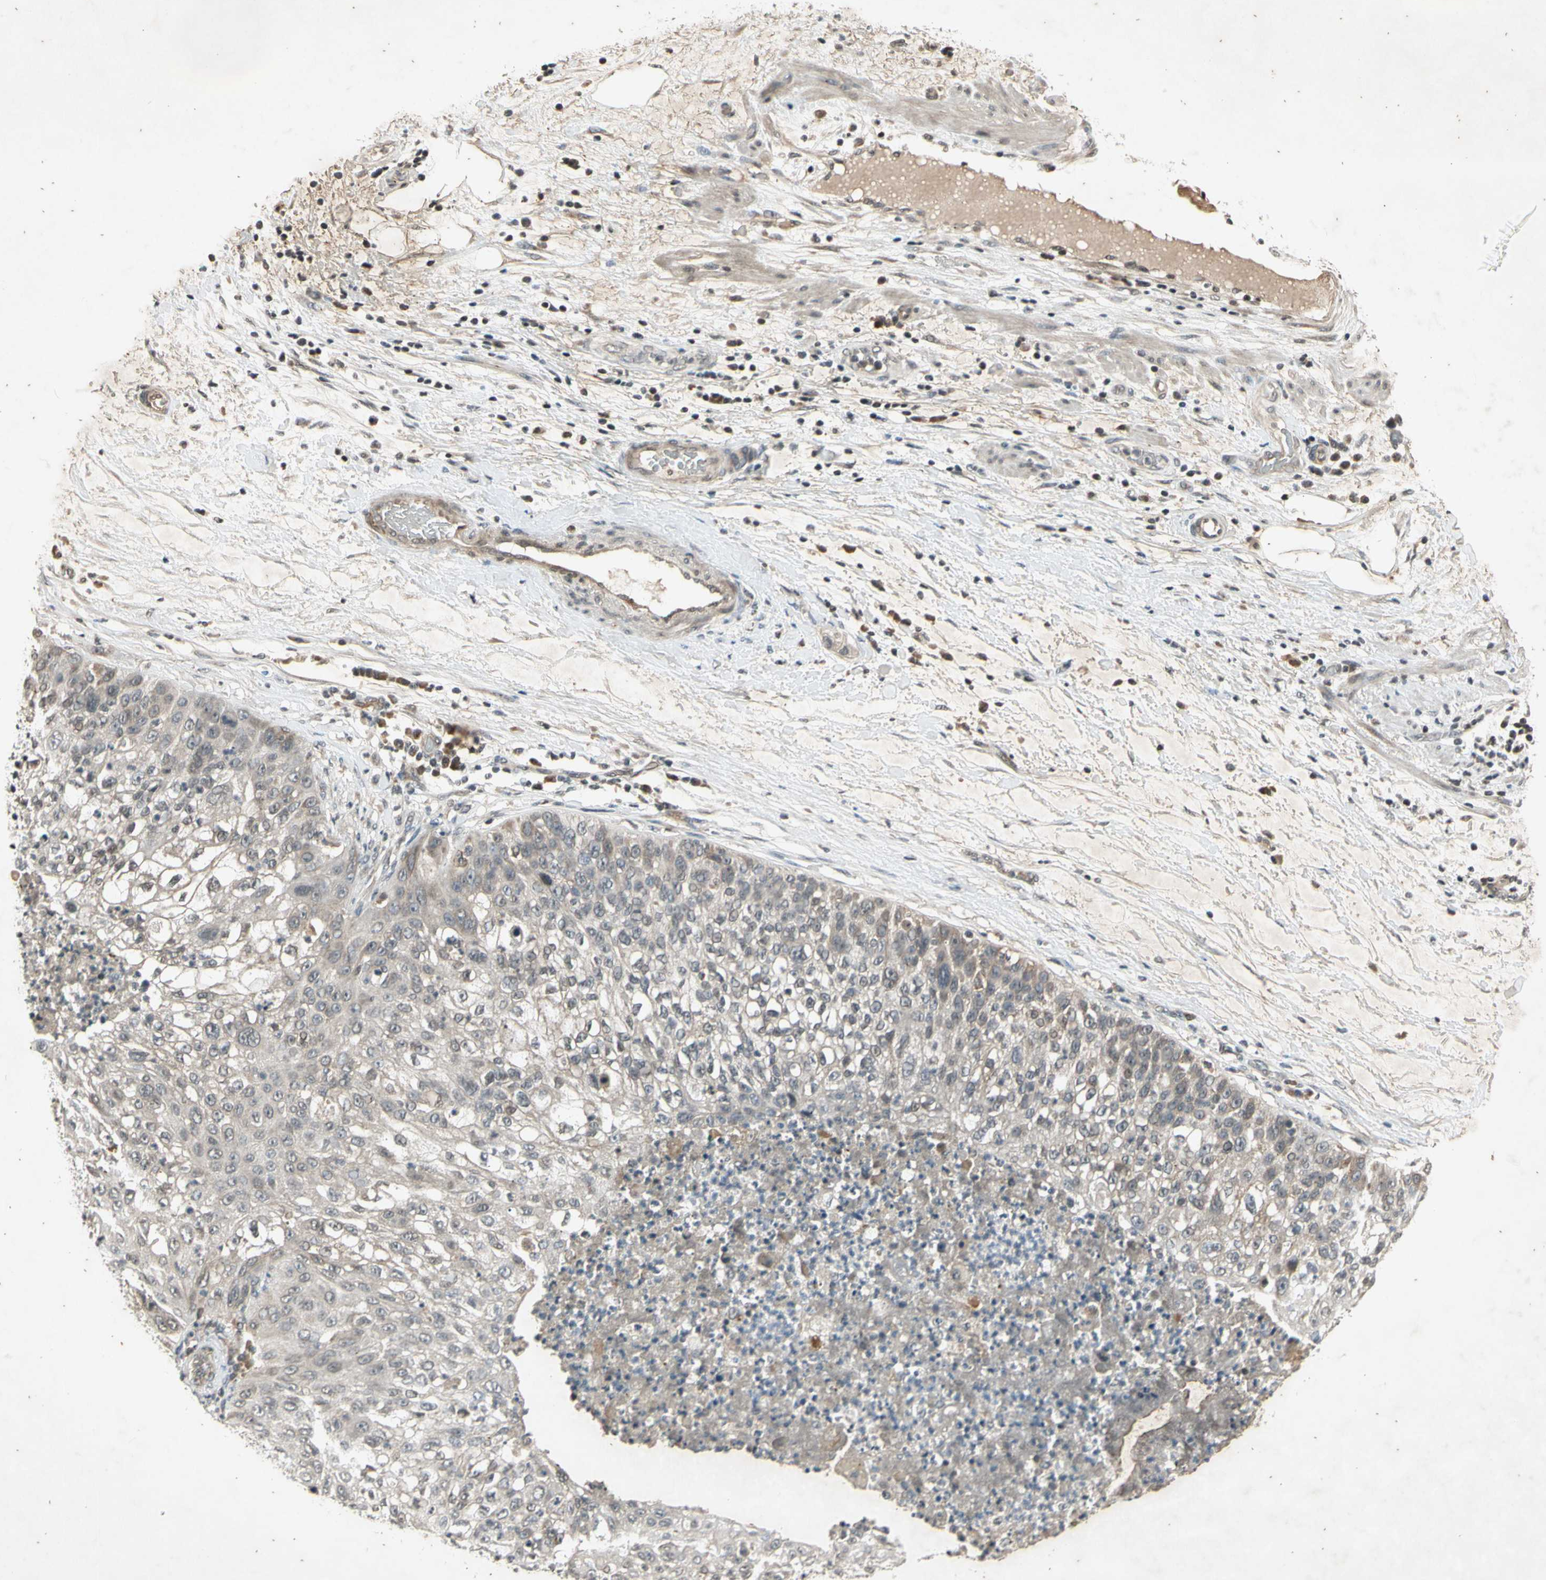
{"staining": {"intensity": "weak", "quantity": "25%-75%", "location": "cytoplasmic/membranous"}, "tissue": "lung cancer", "cell_type": "Tumor cells", "image_type": "cancer", "snomed": [{"axis": "morphology", "description": "Inflammation, NOS"}, {"axis": "morphology", "description": "Squamous cell carcinoma, NOS"}, {"axis": "topography", "description": "Lymph node"}, {"axis": "topography", "description": "Soft tissue"}, {"axis": "topography", "description": "Lung"}], "caption": "Tumor cells exhibit weak cytoplasmic/membranous staining in approximately 25%-75% of cells in lung cancer (squamous cell carcinoma).", "gene": "EFNB2", "patient": {"sex": "male", "age": 66}}